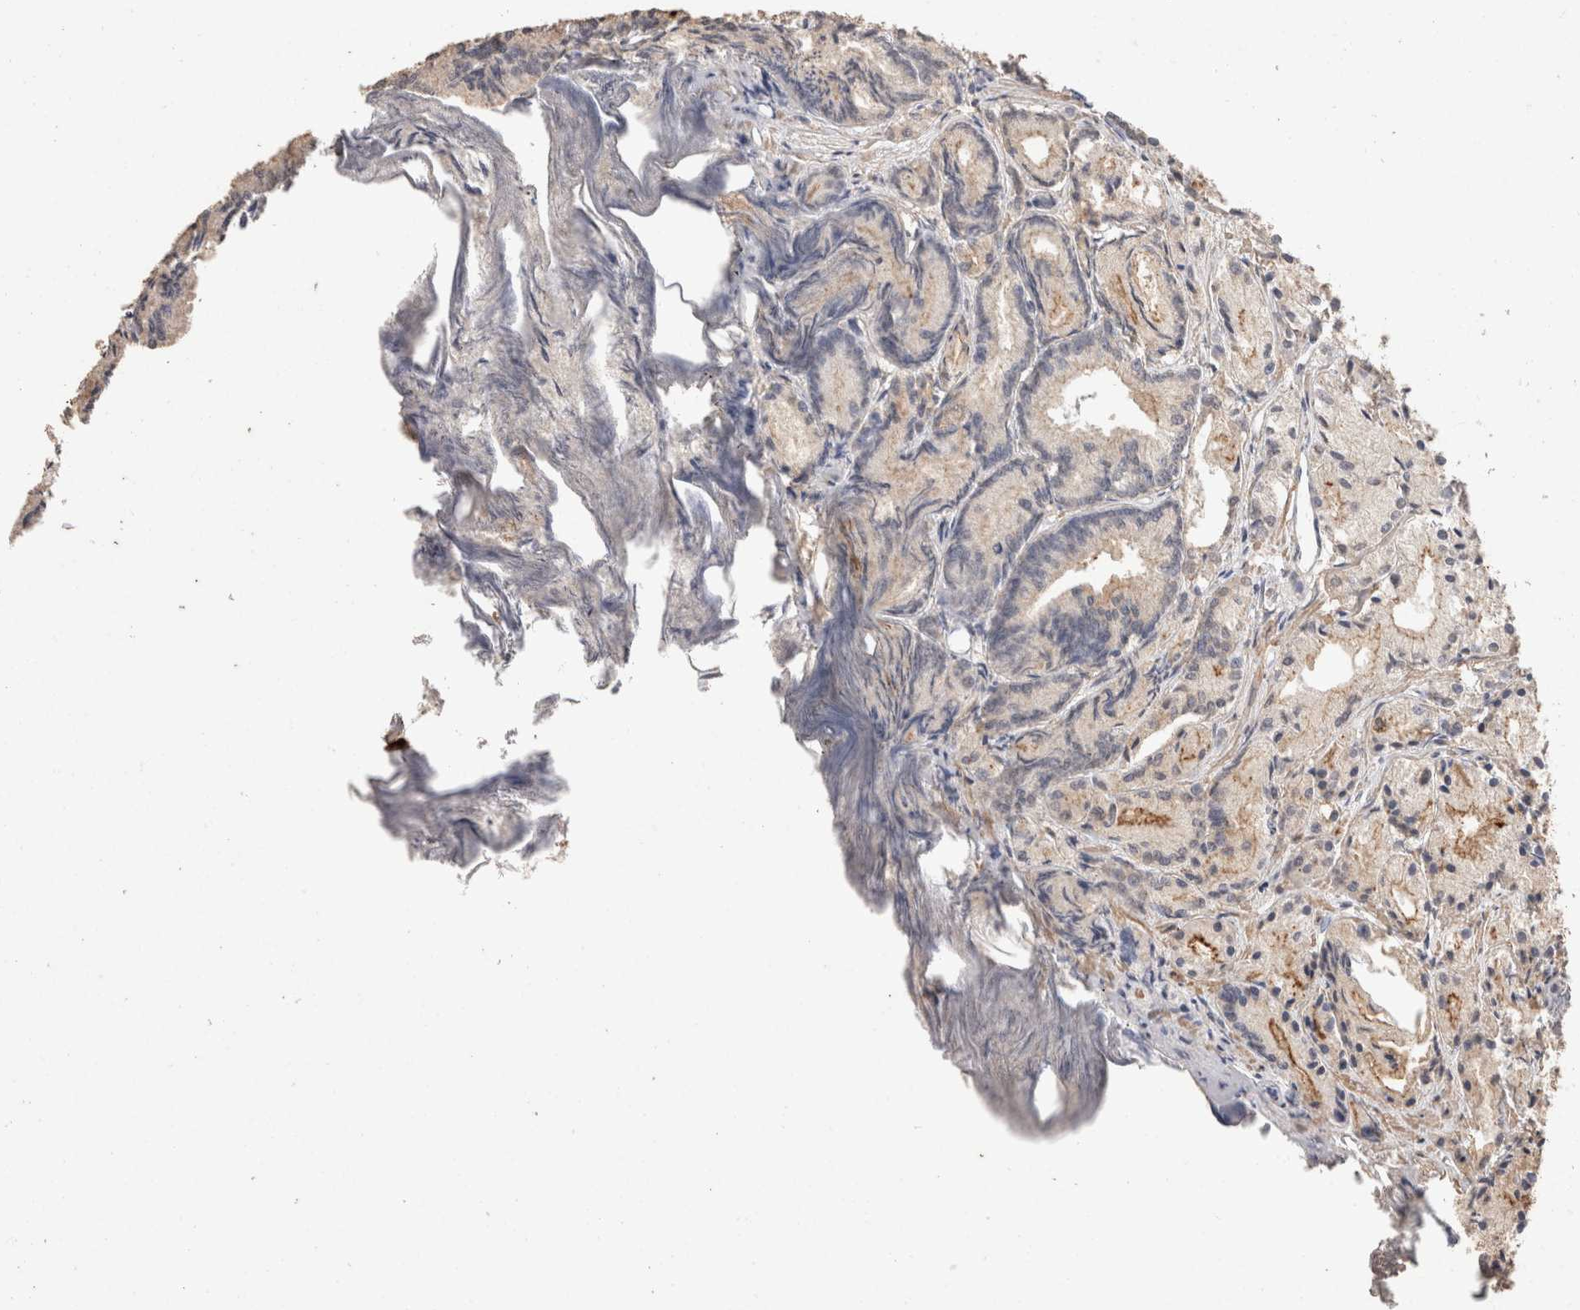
{"staining": {"intensity": "negative", "quantity": "none", "location": "none"}, "tissue": "prostate cancer", "cell_type": "Tumor cells", "image_type": "cancer", "snomed": [{"axis": "morphology", "description": "Adenocarcinoma, Low grade"}, {"axis": "topography", "description": "Prostate"}], "caption": "High power microscopy image of an immunohistochemistry (IHC) image of prostate cancer, revealing no significant staining in tumor cells.", "gene": "CX3CL1", "patient": {"sex": "male", "age": 72}}